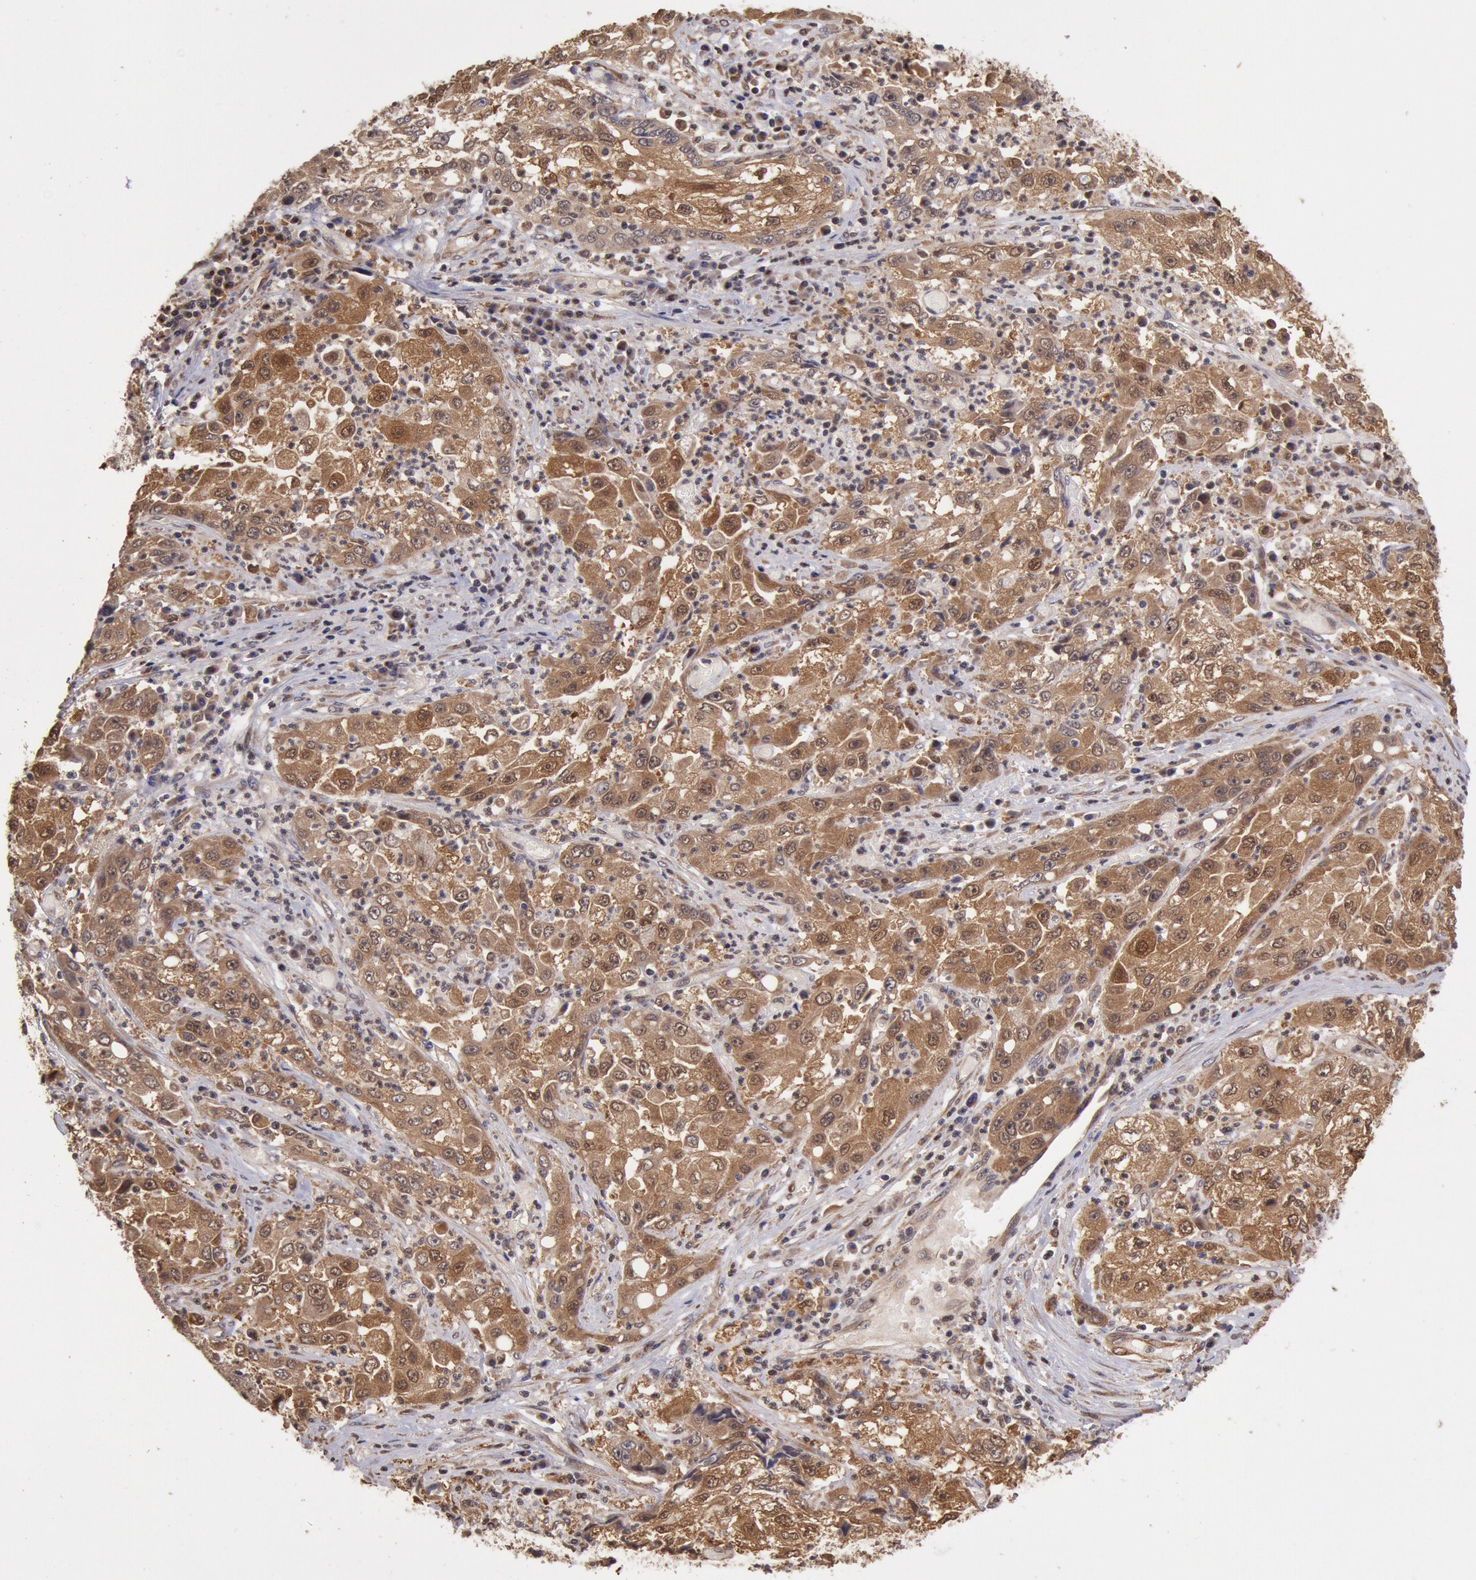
{"staining": {"intensity": "strong", "quantity": ">75%", "location": "cytoplasmic/membranous"}, "tissue": "cervical cancer", "cell_type": "Tumor cells", "image_type": "cancer", "snomed": [{"axis": "morphology", "description": "Squamous cell carcinoma, NOS"}, {"axis": "topography", "description": "Cervix"}], "caption": "Cervical cancer (squamous cell carcinoma) was stained to show a protein in brown. There is high levels of strong cytoplasmic/membranous positivity in about >75% of tumor cells. Using DAB (3,3'-diaminobenzidine) (brown) and hematoxylin (blue) stains, captured at high magnification using brightfield microscopy.", "gene": "COMT", "patient": {"sex": "female", "age": 36}}